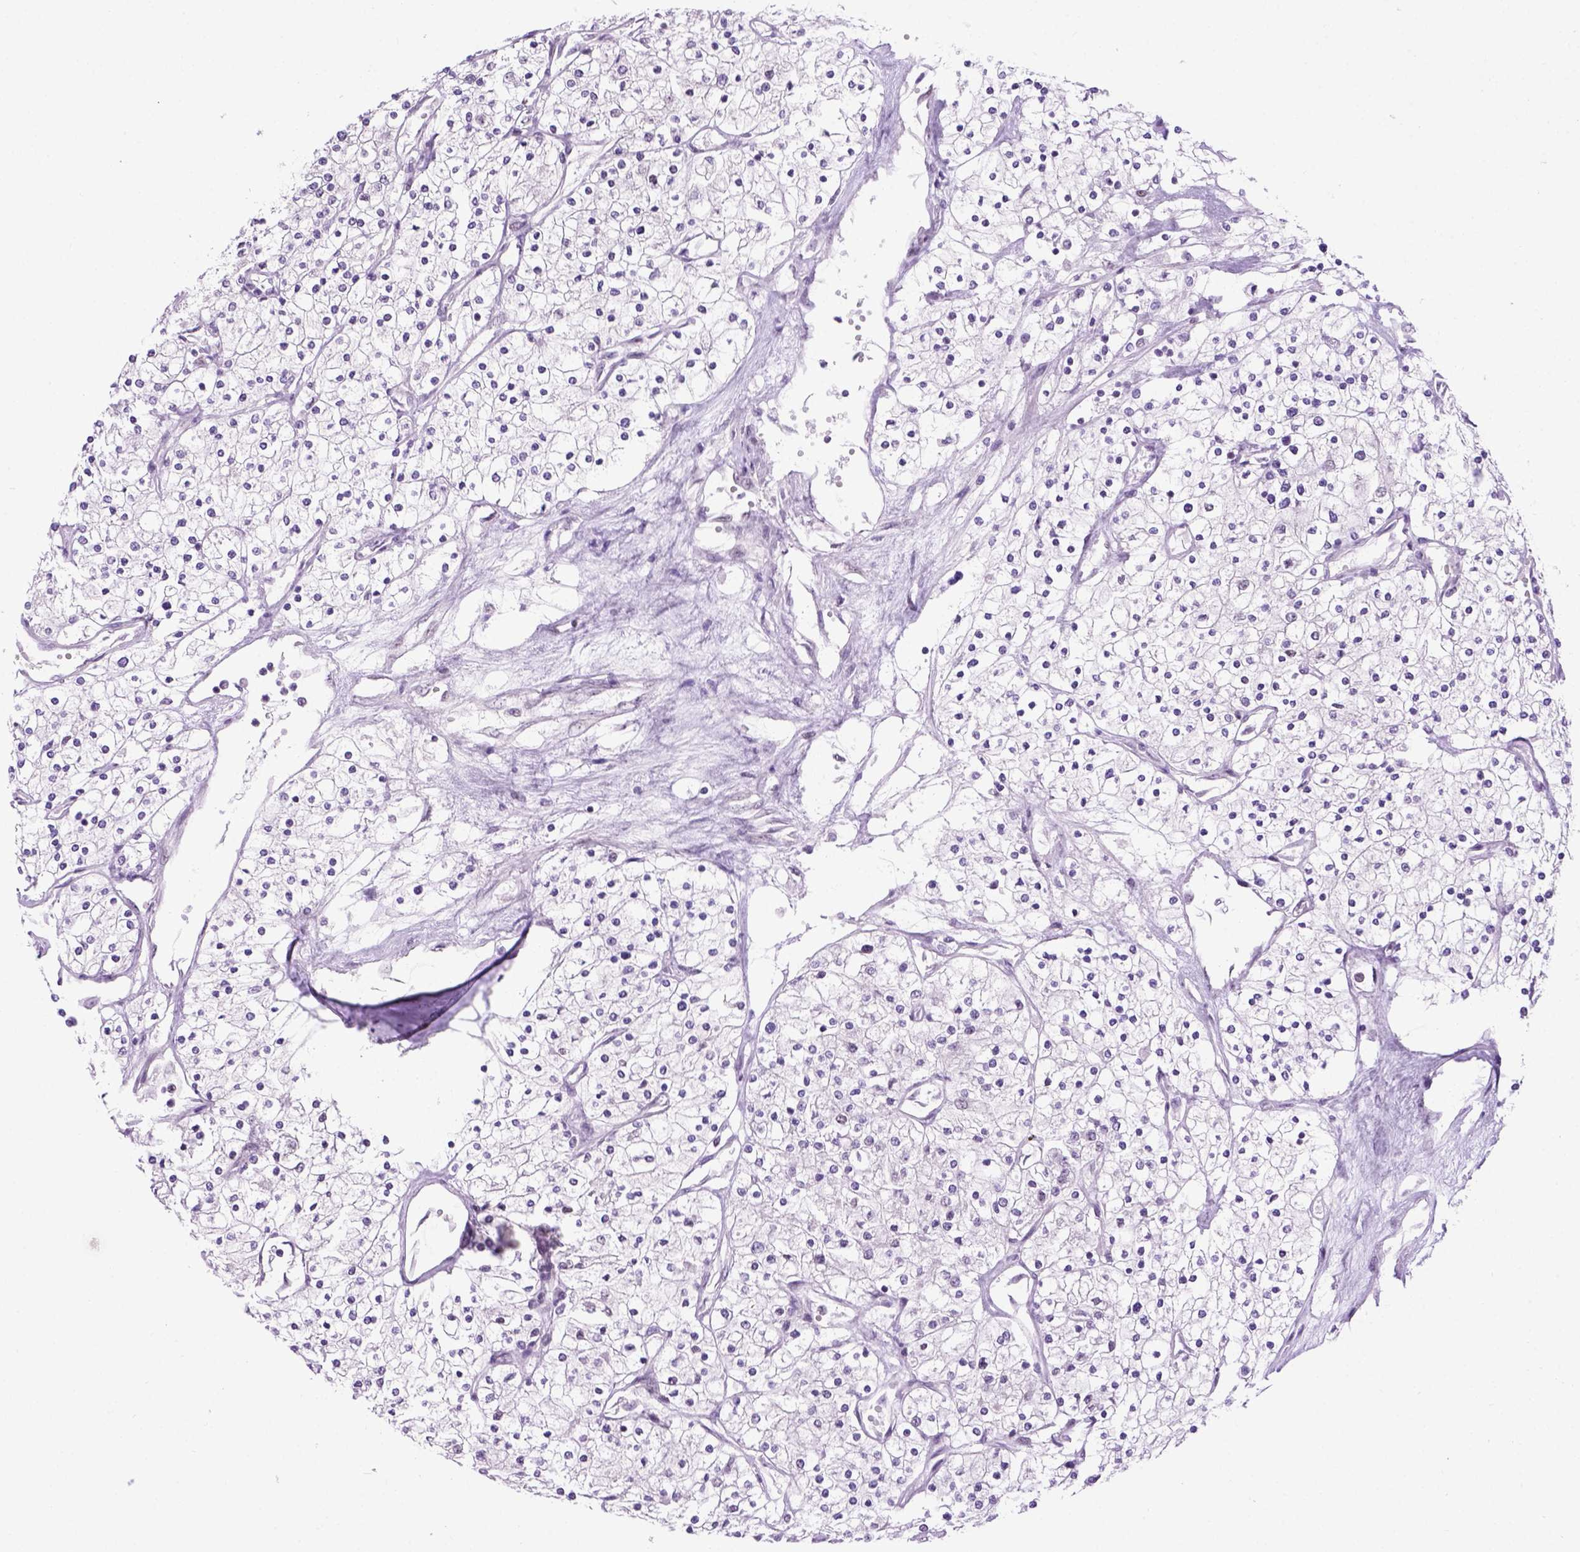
{"staining": {"intensity": "negative", "quantity": "none", "location": "none"}, "tissue": "renal cancer", "cell_type": "Tumor cells", "image_type": "cancer", "snomed": [{"axis": "morphology", "description": "Adenocarcinoma, NOS"}, {"axis": "topography", "description": "Kidney"}], "caption": "Immunohistochemical staining of renal adenocarcinoma reveals no significant staining in tumor cells.", "gene": "TBPL1", "patient": {"sex": "male", "age": 80}}